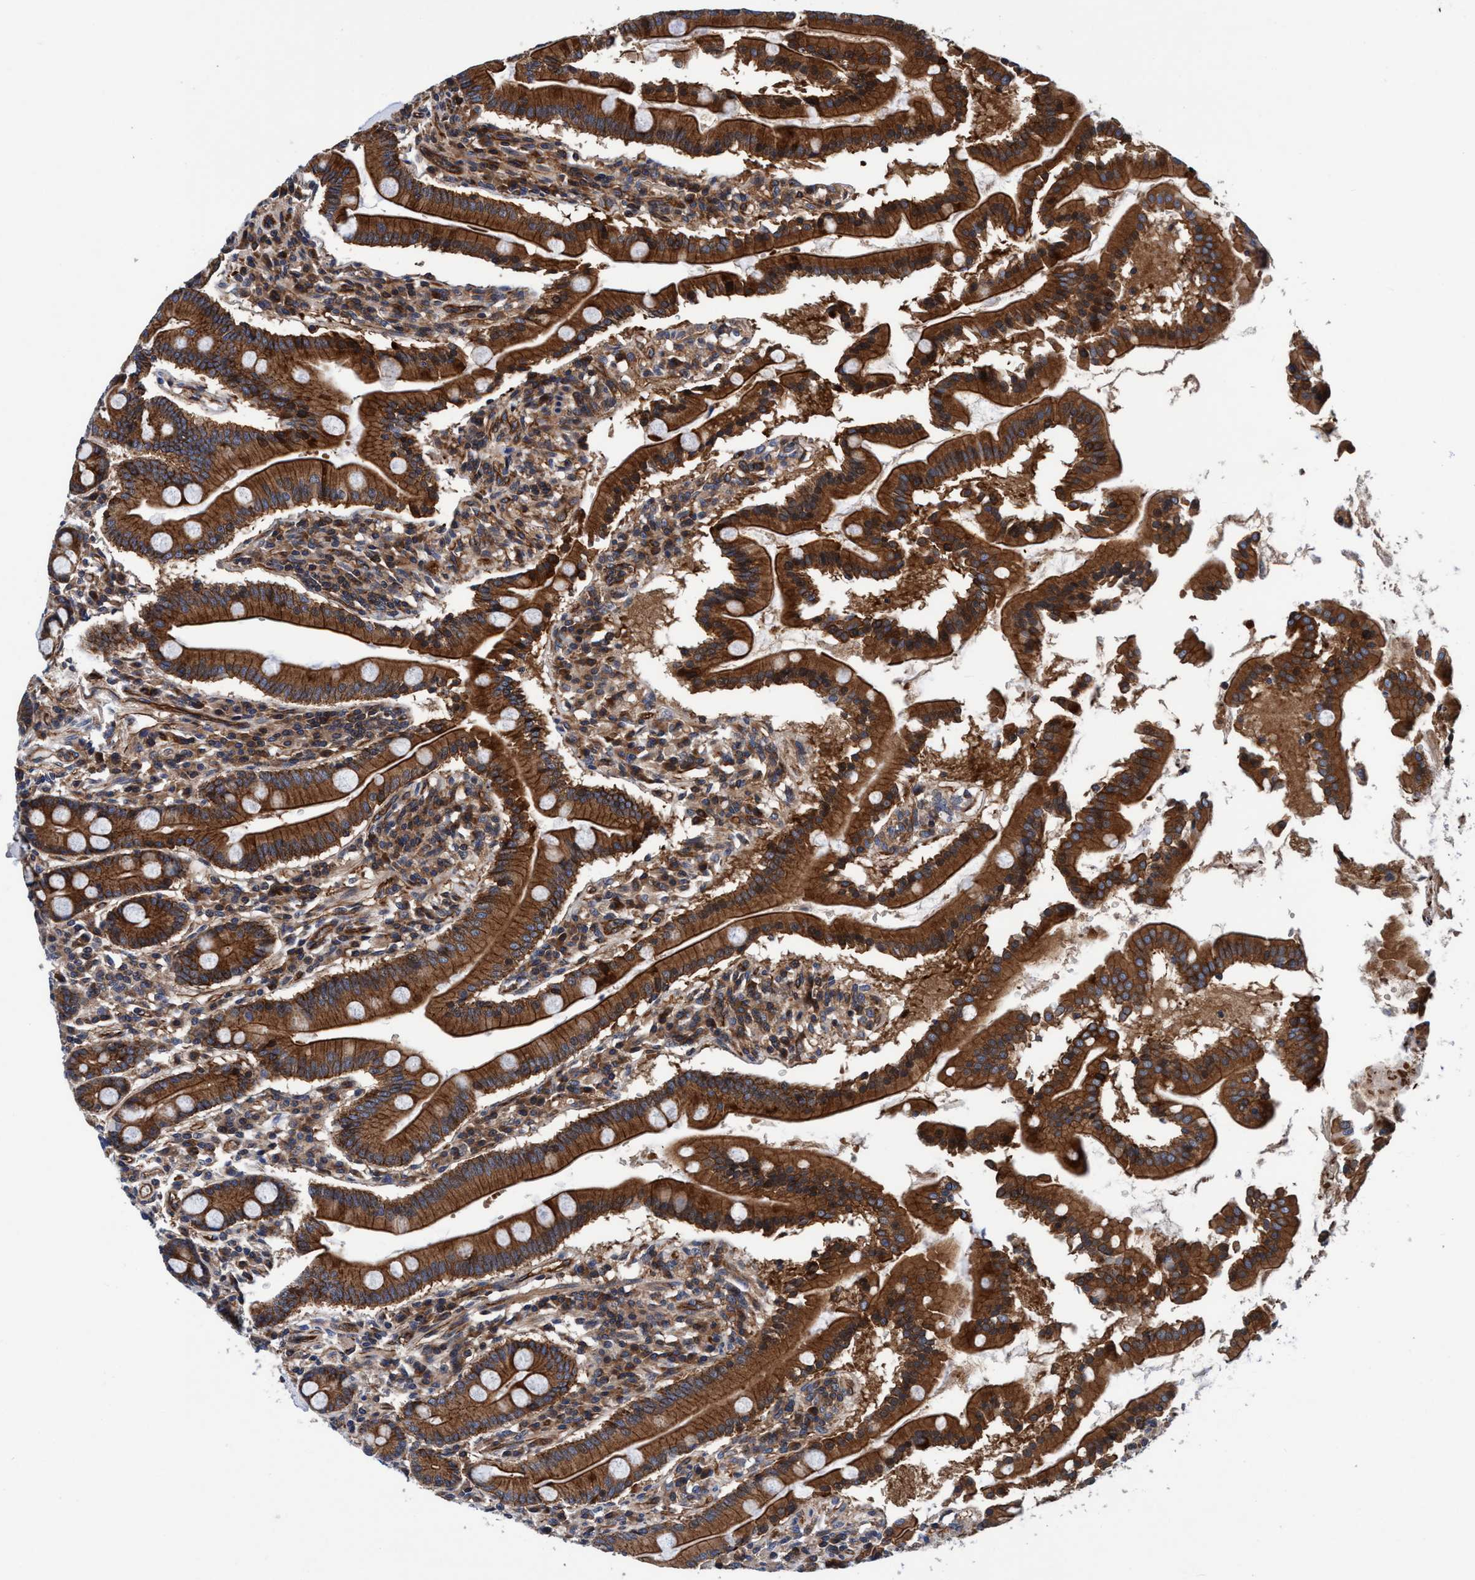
{"staining": {"intensity": "strong", "quantity": ">75%", "location": "cytoplasmic/membranous"}, "tissue": "duodenum", "cell_type": "Glandular cells", "image_type": "normal", "snomed": [{"axis": "morphology", "description": "Normal tissue, NOS"}, {"axis": "topography", "description": "Duodenum"}], "caption": "Duodenum stained with a brown dye shows strong cytoplasmic/membranous positive positivity in about >75% of glandular cells.", "gene": "MCM3AP", "patient": {"sex": "male", "age": 50}}